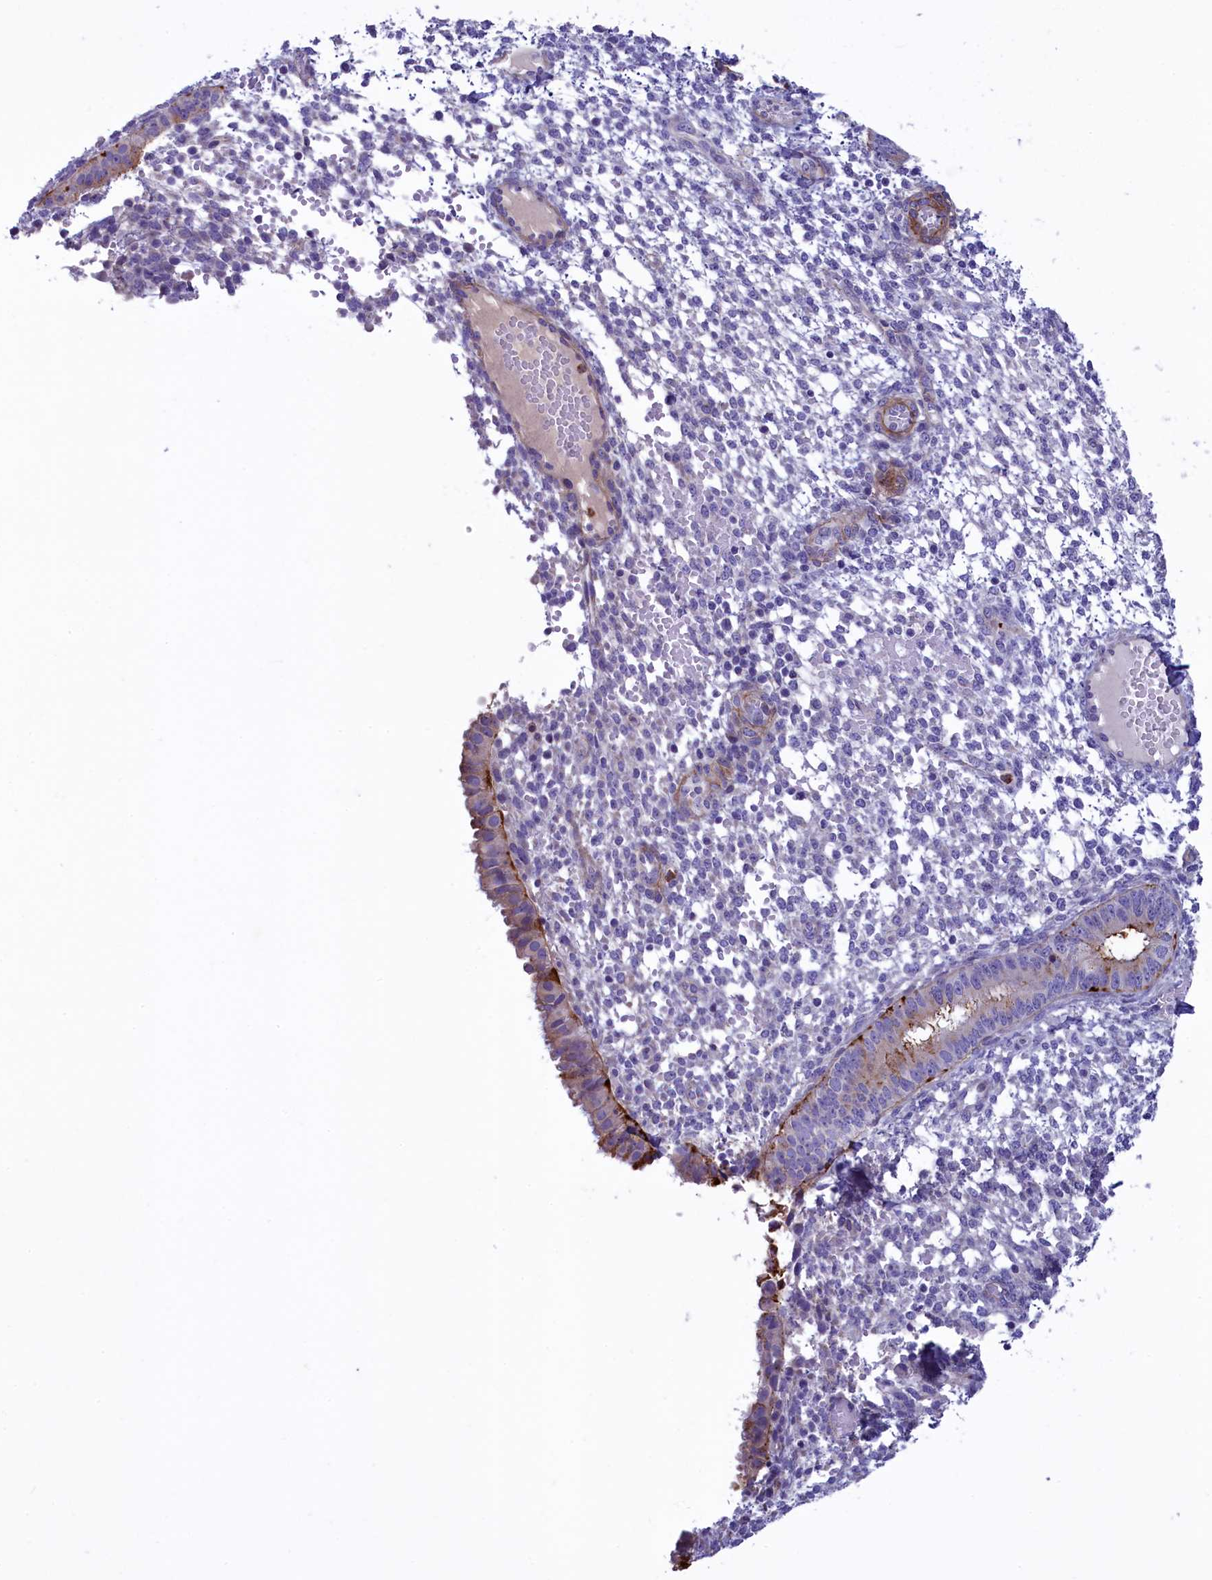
{"staining": {"intensity": "negative", "quantity": "none", "location": "none"}, "tissue": "endometrium", "cell_type": "Cells in endometrial stroma", "image_type": "normal", "snomed": [{"axis": "morphology", "description": "Normal tissue, NOS"}, {"axis": "topography", "description": "Endometrium"}], "caption": "Immunohistochemistry micrograph of unremarkable endometrium: human endometrium stained with DAB displays no significant protein positivity in cells in endometrial stroma. The staining was performed using DAB (3,3'-diaminobenzidine) to visualize the protein expression in brown, while the nuclei were stained in blue with hematoxylin (Magnification: 20x).", "gene": "LOXL1", "patient": {"sex": "female", "age": 49}}